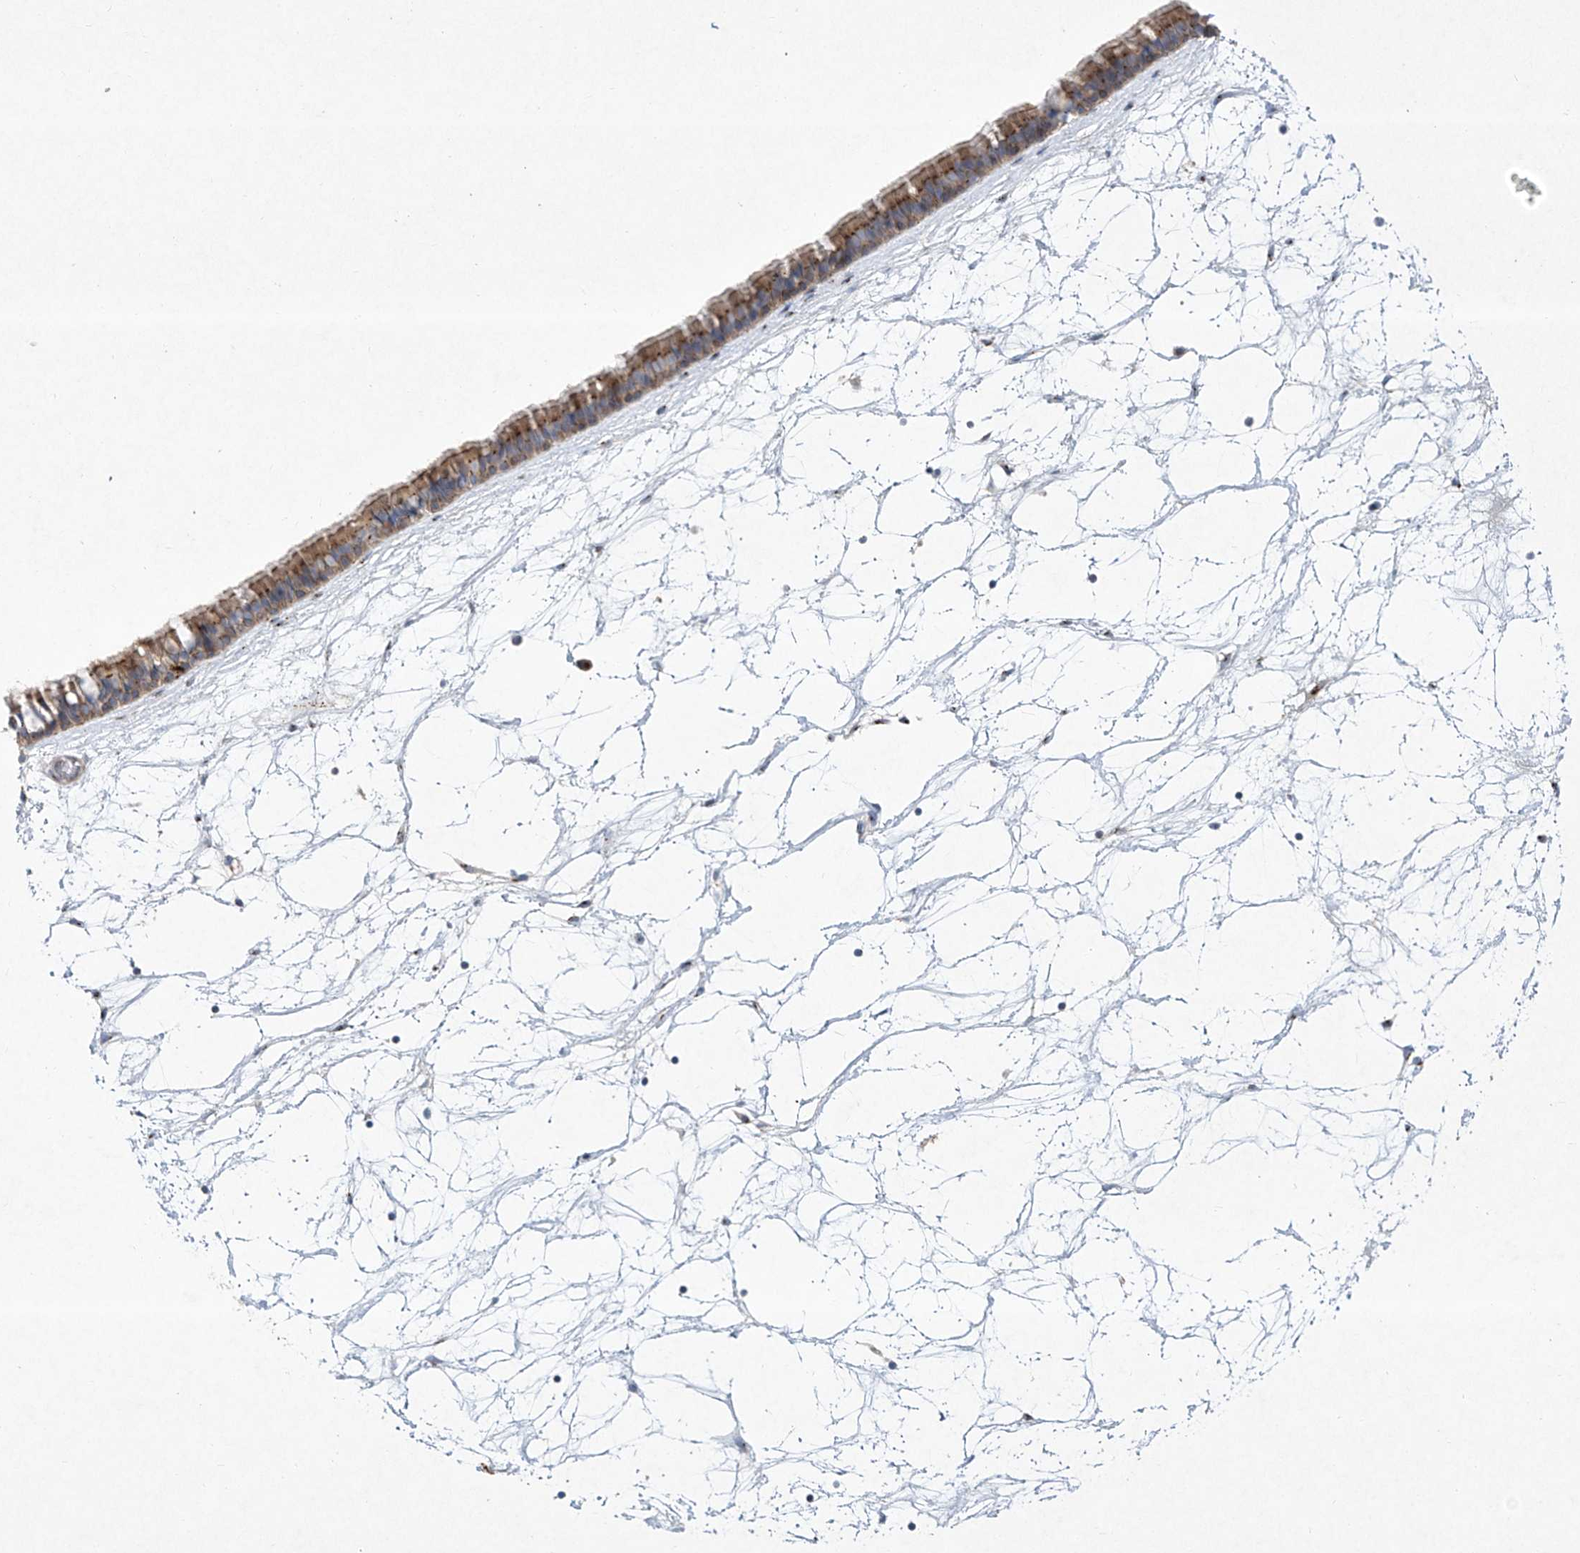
{"staining": {"intensity": "strong", "quantity": ">75%", "location": "cytoplasmic/membranous"}, "tissue": "nasopharynx", "cell_type": "Respiratory epithelial cells", "image_type": "normal", "snomed": [{"axis": "morphology", "description": "Normal tissue, NOS"}, {"axis": "topography", "description": "Nasopharynx"}], "caption": "IHC of benign human nasopharynx exhibits high levels of strong cytoplasmic/membranous positivity in approximately >75% of respiratory epithelial cells.", "gene": "TJAP1", "patient": {"sex": "male", "age": 64}}